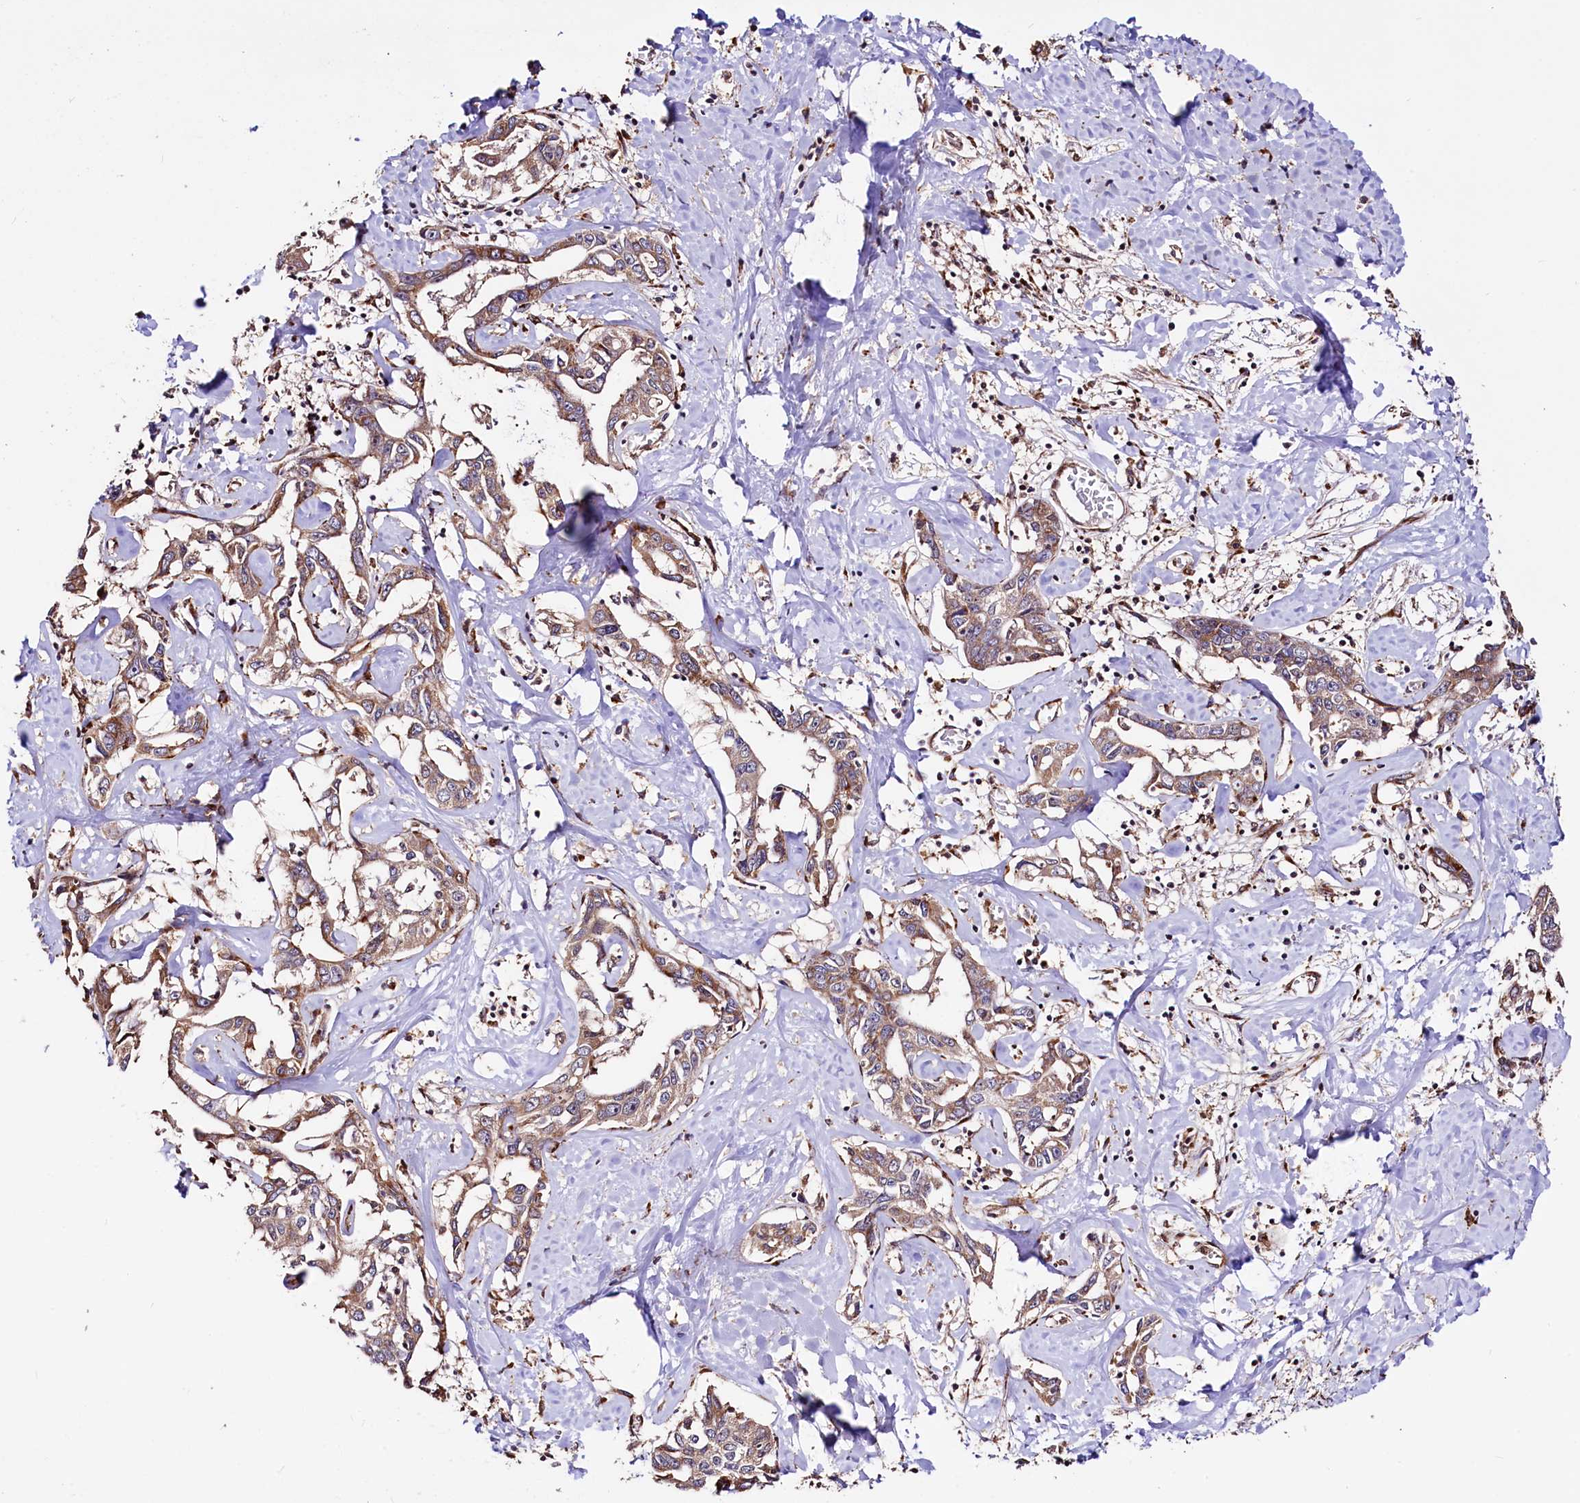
{"staining": {"intensity": "moderate", "quantity": ">75%", "location": "cytoplasmic/membranous"}, "tissue": "liver cancer", "cell_type": "Tumor cells", "image_type": "cancer", "snomed": [{"axis": "morphology", "description": "Cholangiocarcinoma"}, {"axis": "topography", "description": "Liver"}], "caption": "A brown stain shows moderate cytoplasmic/membranous positivity of a protein in human liver cancer (cholangiocarcinoma) tumor cells. (brown staining indicates protein expression, while blue staining denotes nuclei).", "gene": "C5orf15", "patient": {"sex": "male", "age": 59}}